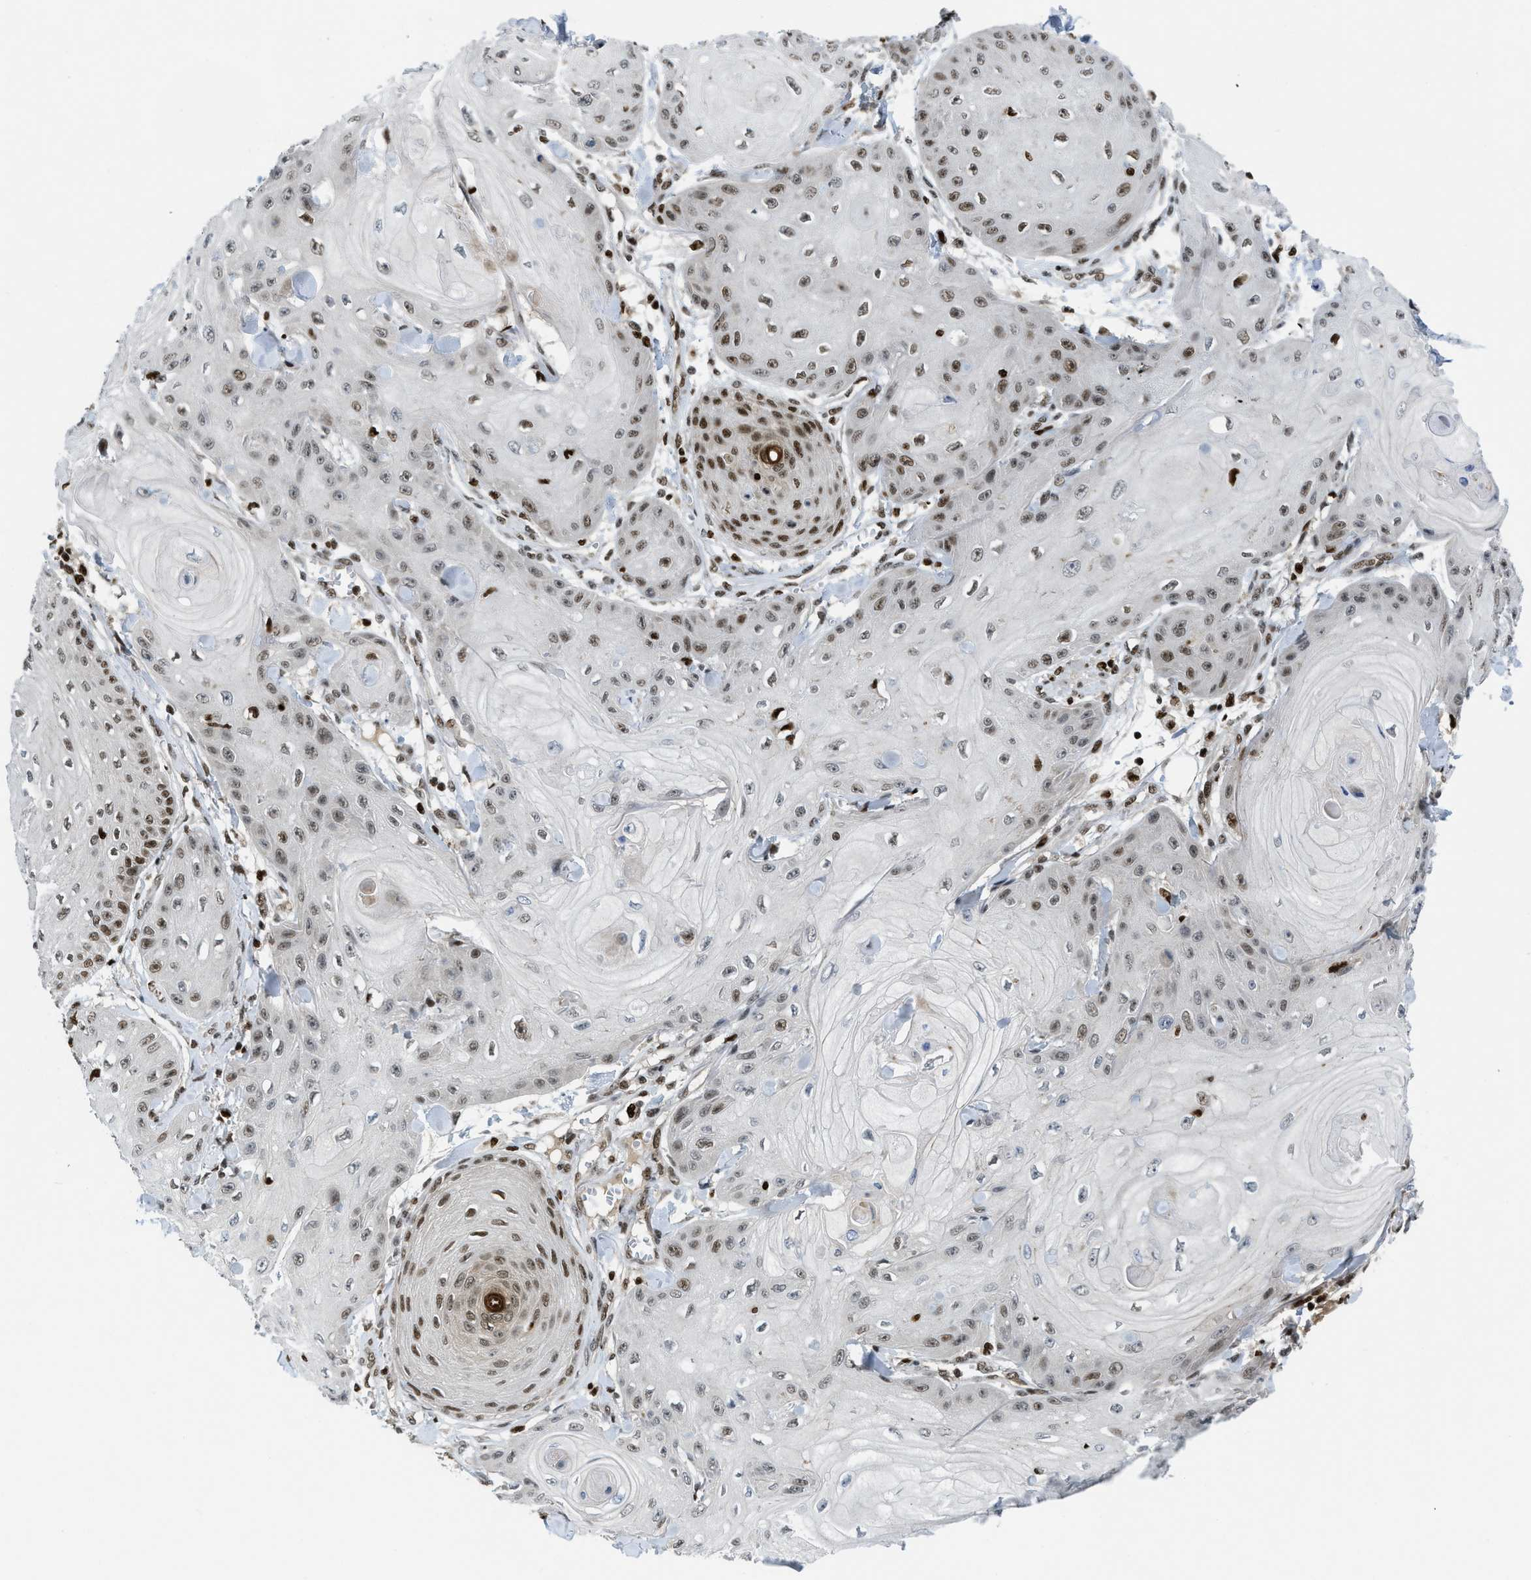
{"staining": {"intensity": "moderate", "quantity": "25%-75%", "location": "nuclear"}, "tissue": "skin cancer", "cell_type": "Tumor cells", "image_type": "cancer", "snomed": [{"axis": "morphology", "description": "Squamous cell carcinoma, NOS"}, {"axis": "topography", "description": "Skin"}], "caption": "The image exhibits immunohistochemical staining of squamous cell carcinoma (skin). There is moderate nuclear expression is appreciated in about 25%-75% of tumor cells.", "gene": "RFX5", "patient": {"sex": "male", "age": 74}}